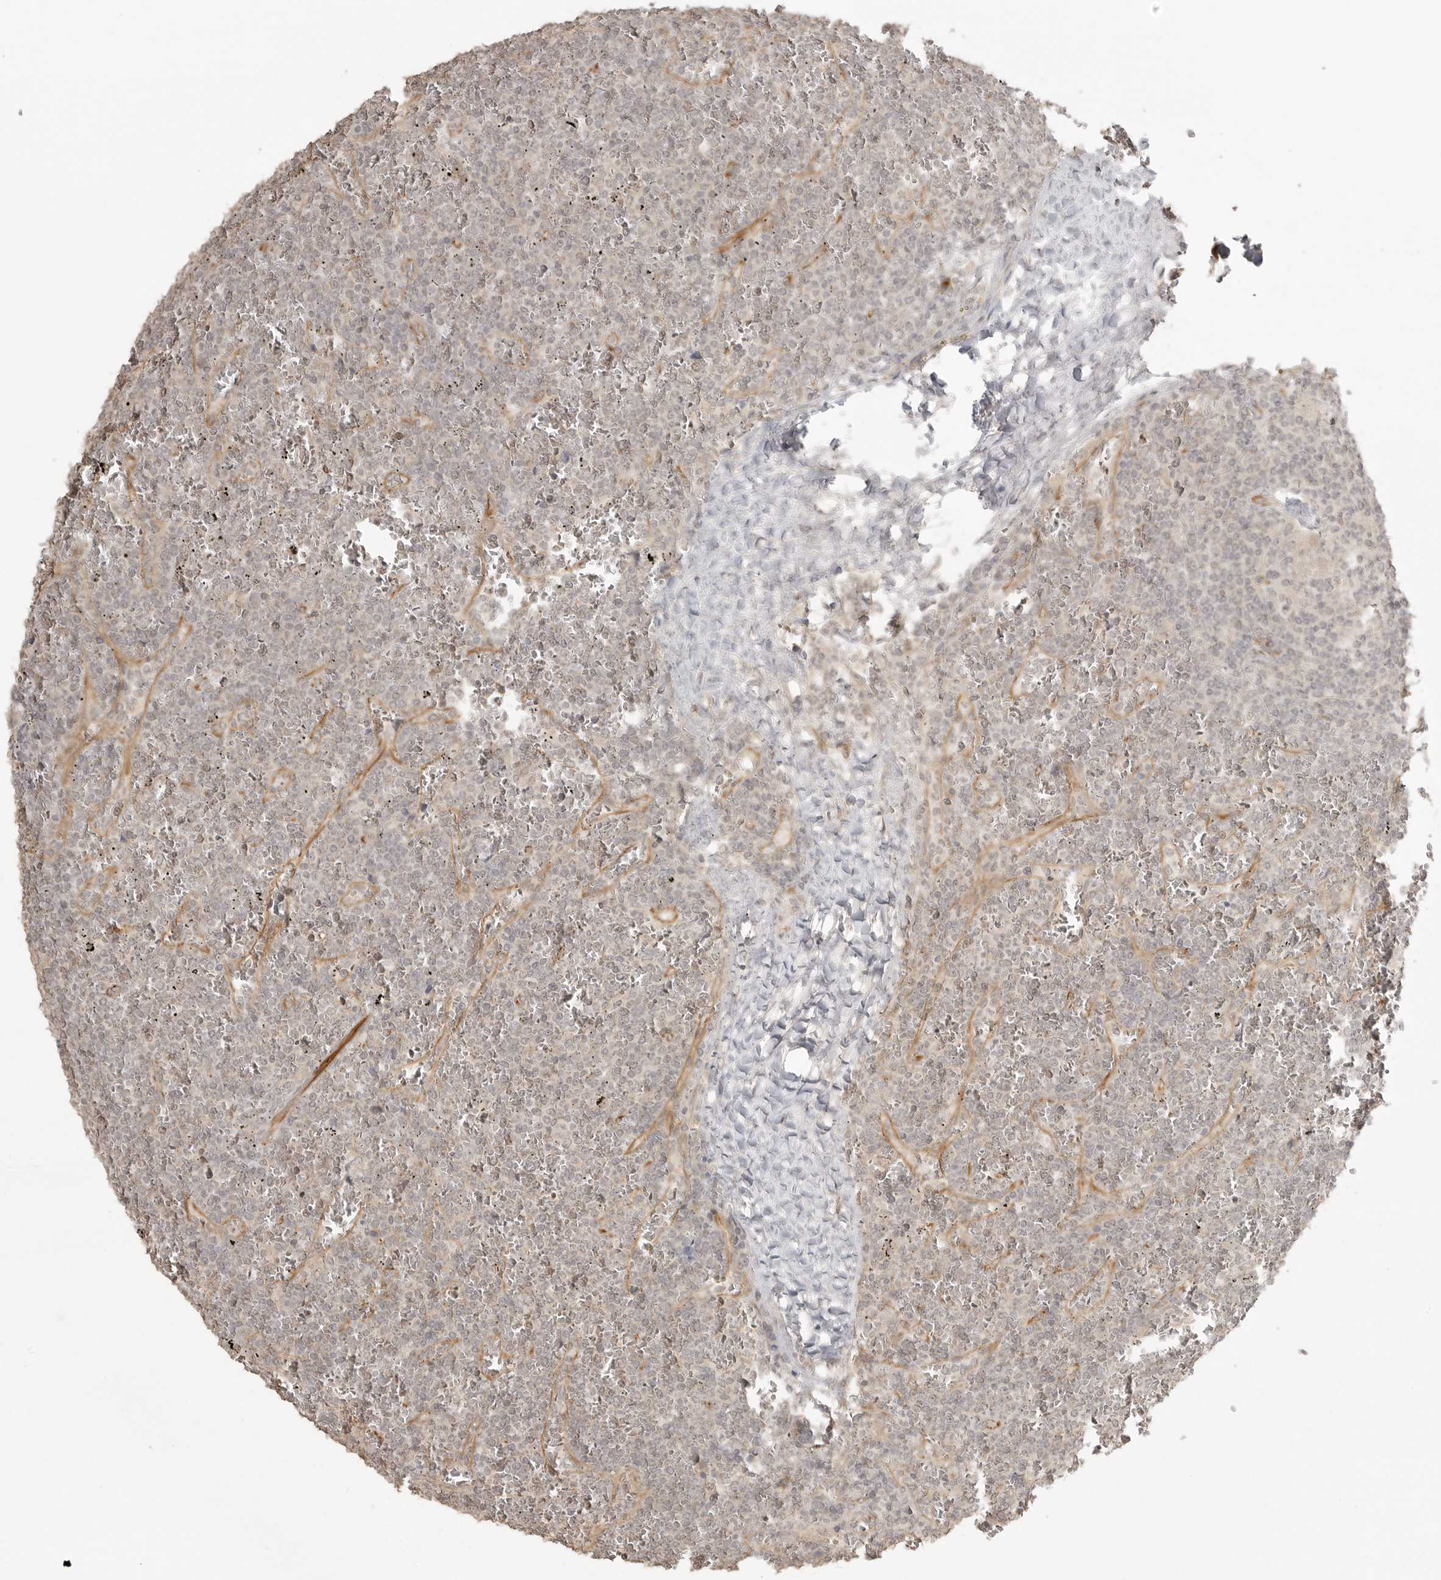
{"staining": {"intensity": "negative", "quantity": "none", "location": "none"}, "tissue": "lymphoma", "cell_type": "Tumor cells", "image_type": "cancer", "snomed": [{"axis": "morphology", "description": "Malignant lymphoma, non-Hodgkin's type, Low grade"}, {"axis": "topography", "description": "Spleen"}], "caption": "IHC of human low-grade malignant lymphoma, non-Hodgkin's type exhibits no staining in tumor cells. (DAB IHC, high magnification).", "gene": "SMG8", "patient": {"sex": "female", "age": 19}}